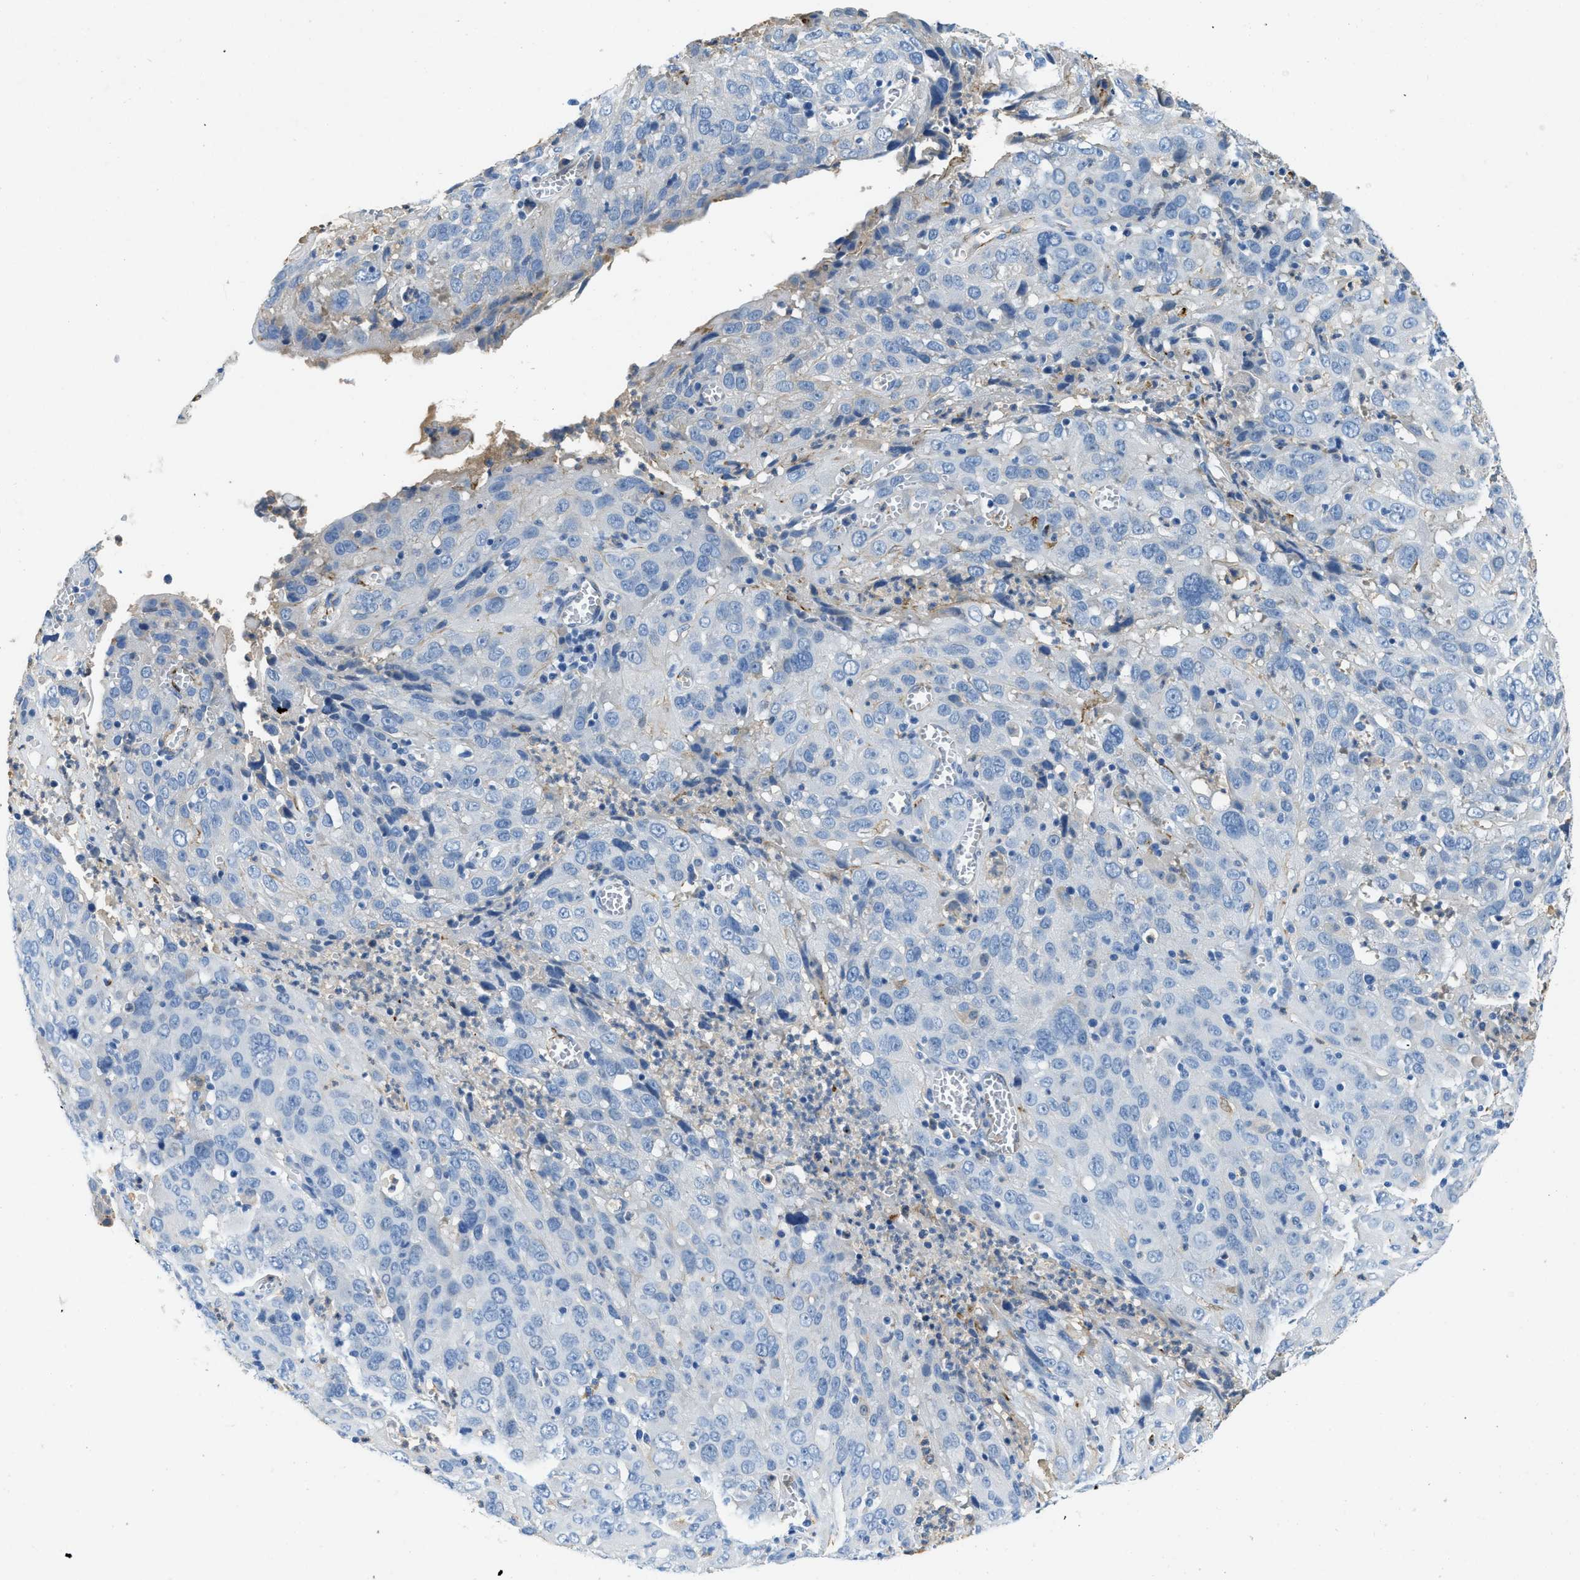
{"staining": {"intensity": "negative", "quantity": "none", "location": "none"}, "tissue": "cervical cancer", "cell_type": "Tumor cells", "image_type": "cancer", "snomed": [{"axis": "morphology", "description": "Squamous cell carcinoma, NOS"}, {"axis": "topography", "description": "Cervix"}], "caption": "Cervical squamous cell carcinoma stained for a protein using immunohistochemistry demonstrates no positivity tumor cells.", "gene": "SPEG", "patient": {"sex": "female", "age": 32}}